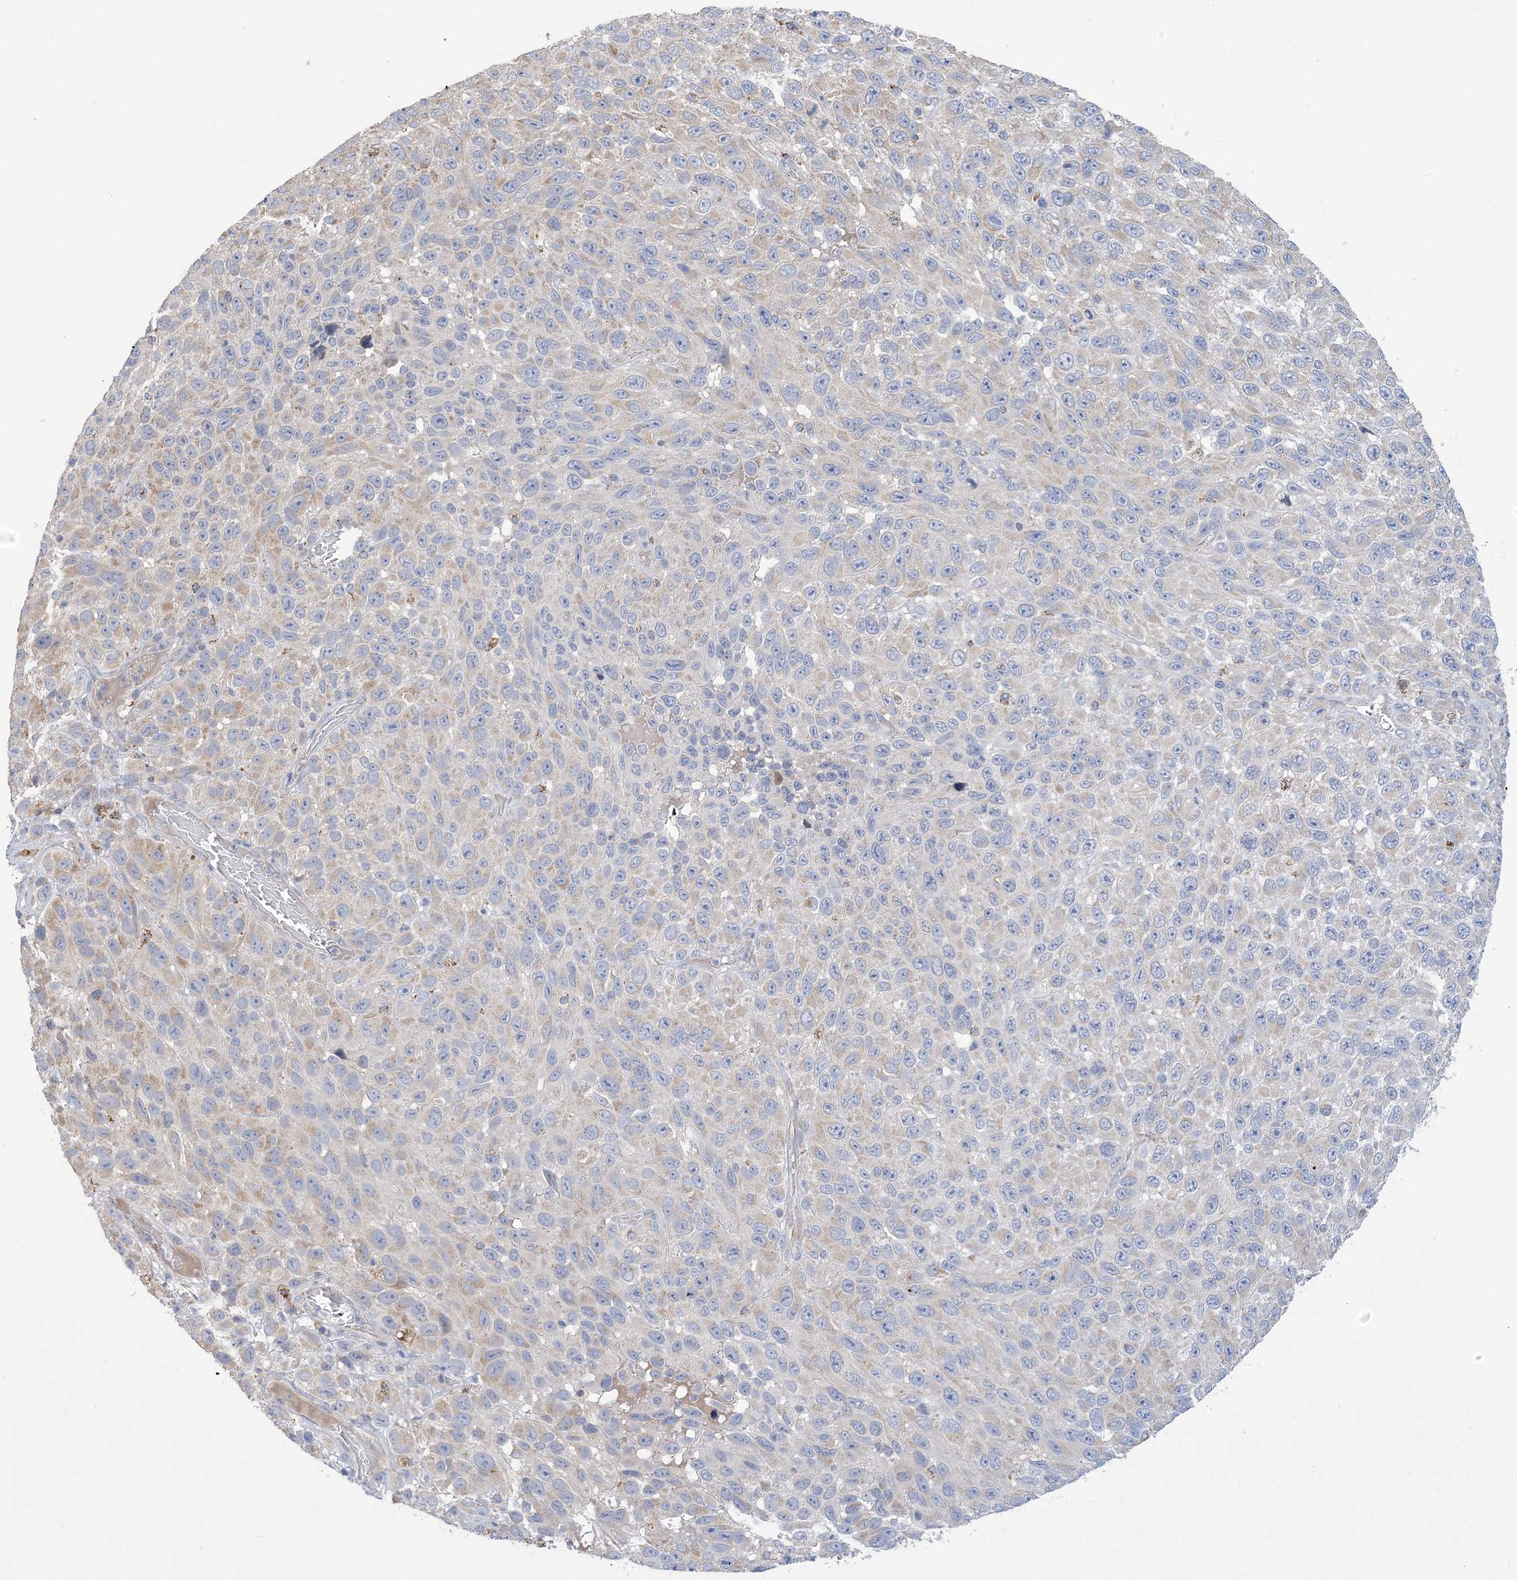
{"staining": {"intensity": "weak", "quantity": "<25%", "location": "cytoplasmic/membranous"}, "tissue": "melanoma", "cell_type": "Tumor cells", "image_type": "cancer", "snomed": [{"axis": "morphology", "description": "Malignant melanoma, NOS"}, {"axis": "topography", "description": "Skin"}], "caption": "This is an immunohistochemistry micrograph of human malignant melanoma. There is no staining in tumor cells.", "gene": "CLEC16A", "patient": {"sex": "female", "age": 96}}